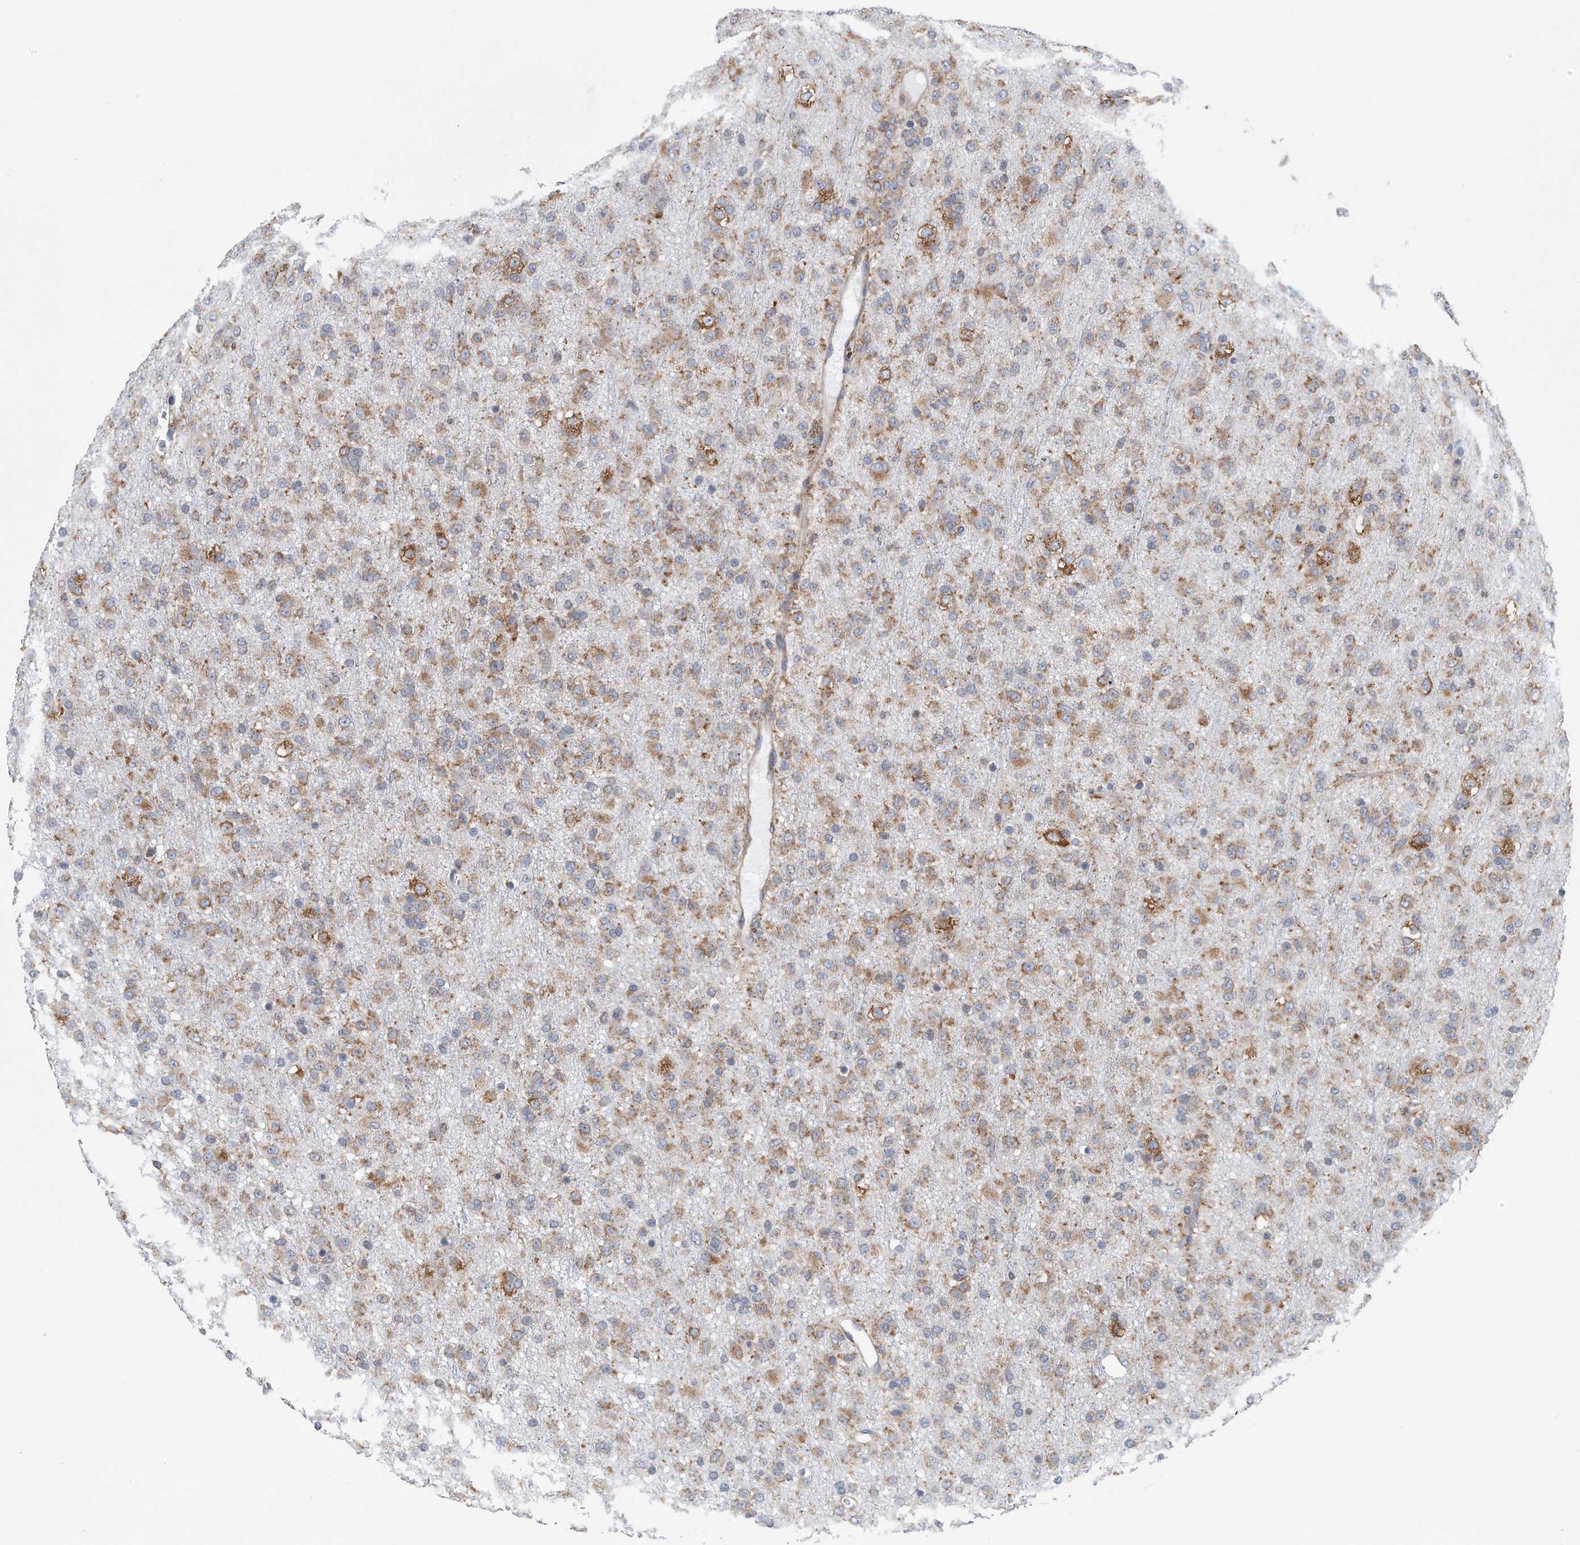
{"staining": {"intensity": "weak", "quantity": ">75%", "location": "cytoplasmic/membranous"}, "tissue": "glioma", "cell_type": "Tumor cells", "image_type": "cancer", "snomed": [{"axis": "morphology", "description": "Glioma, malignant, Low grade"}, {"axis": "topography", "description": "Brain"}], "caption": "Brown immunohistochemical staining in human glioma shows weak cytoplasmic/membranous positivity in approximately >75% of tumor cells.", "gene": "RPL26L1", "patient": {"sex": "male", "age": 65}}